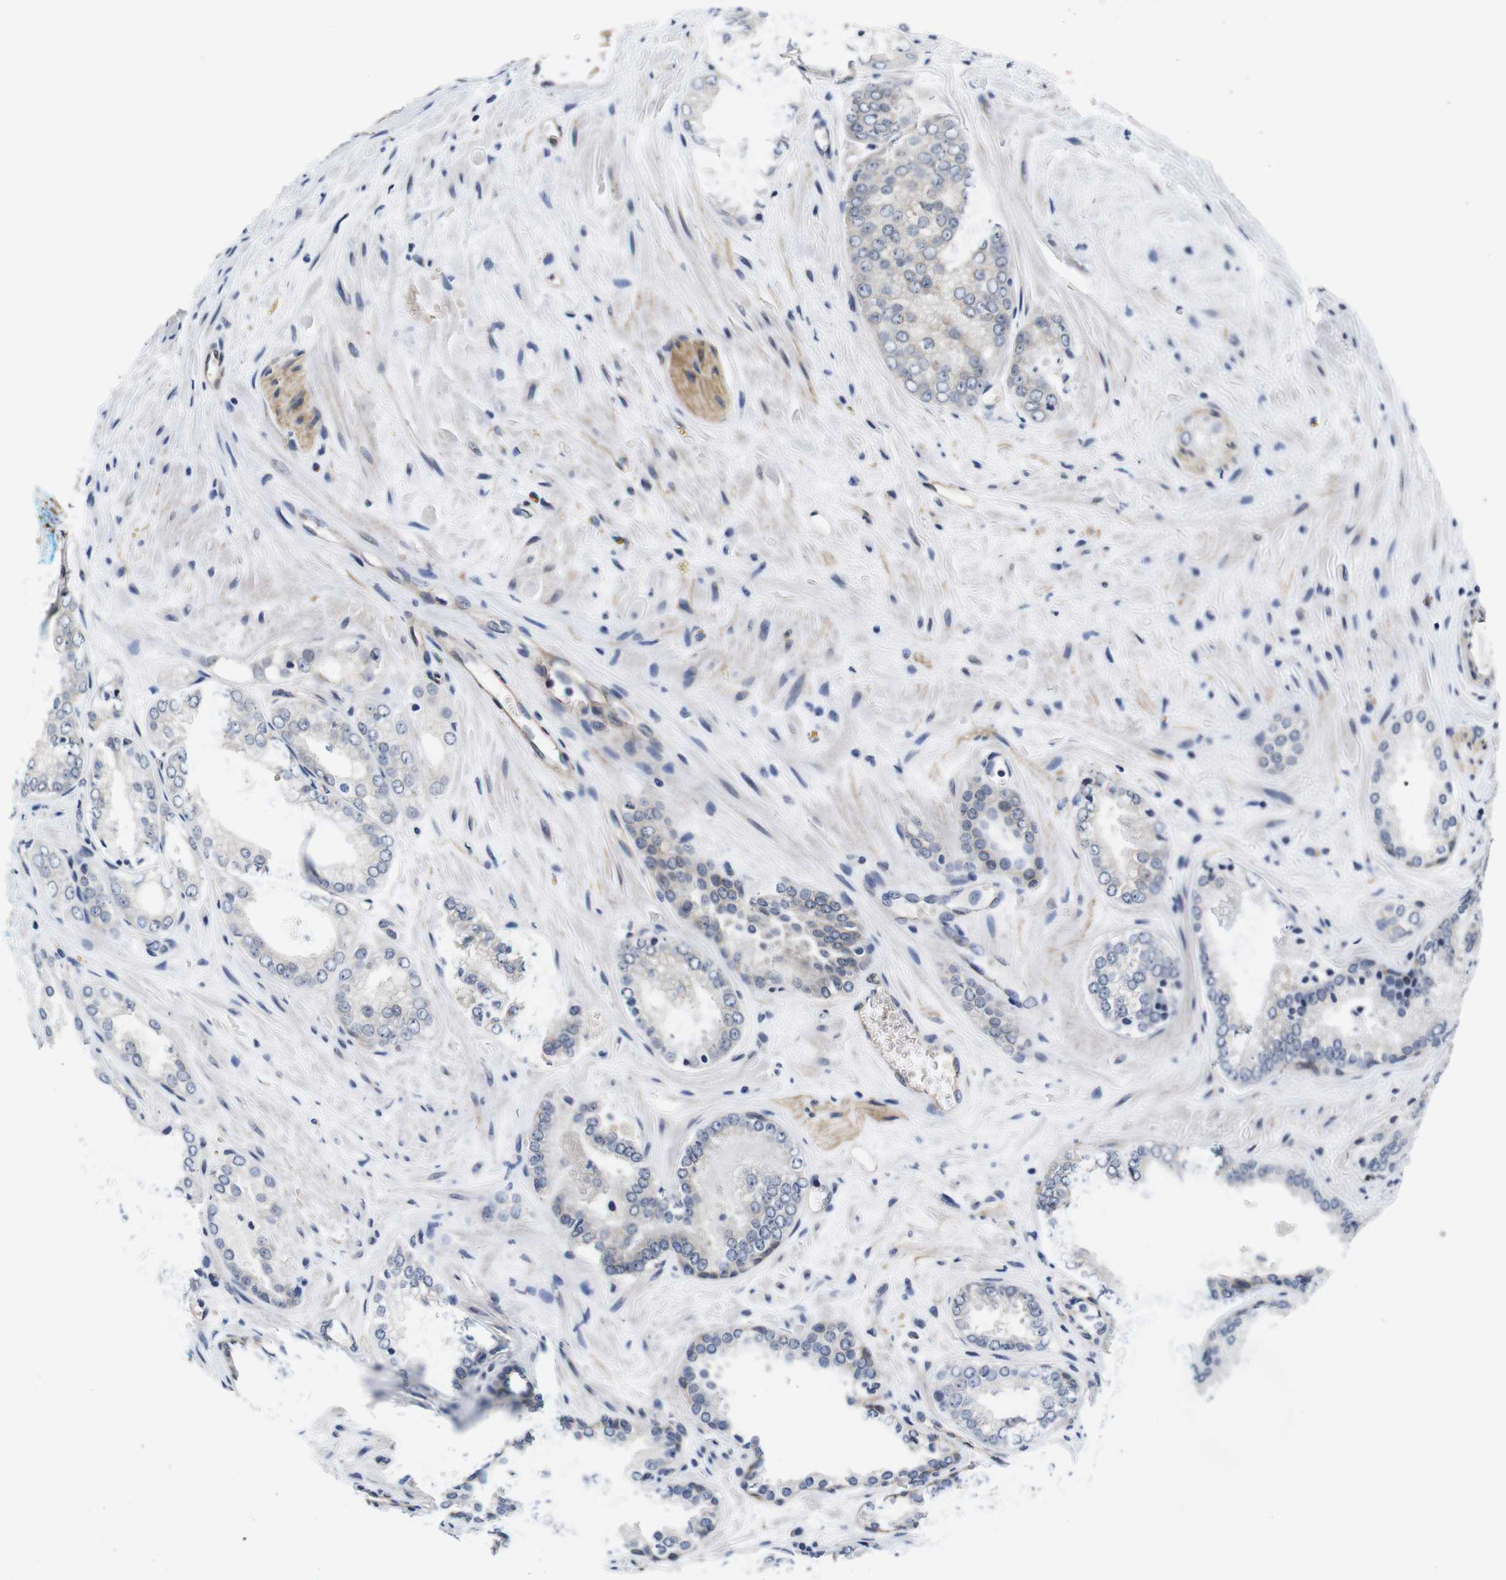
{"staining": {"intensity": "negative", "quantity": "none", "location": "none"}, "tissue": "prostate cancer", "cell_type": "Tumor cells", "image_type": "cancer", "snomed": [{"axis": "morphology", "description": "Adenocarcinoma, Low grade"}, {"axis": "topography", "description": "Prostate"}], "caption": "IHC of human prostate cancer displays no expression in tumor cells.", "gene": "SOCS3", "patient": {"sex": "male", "age": 60}}